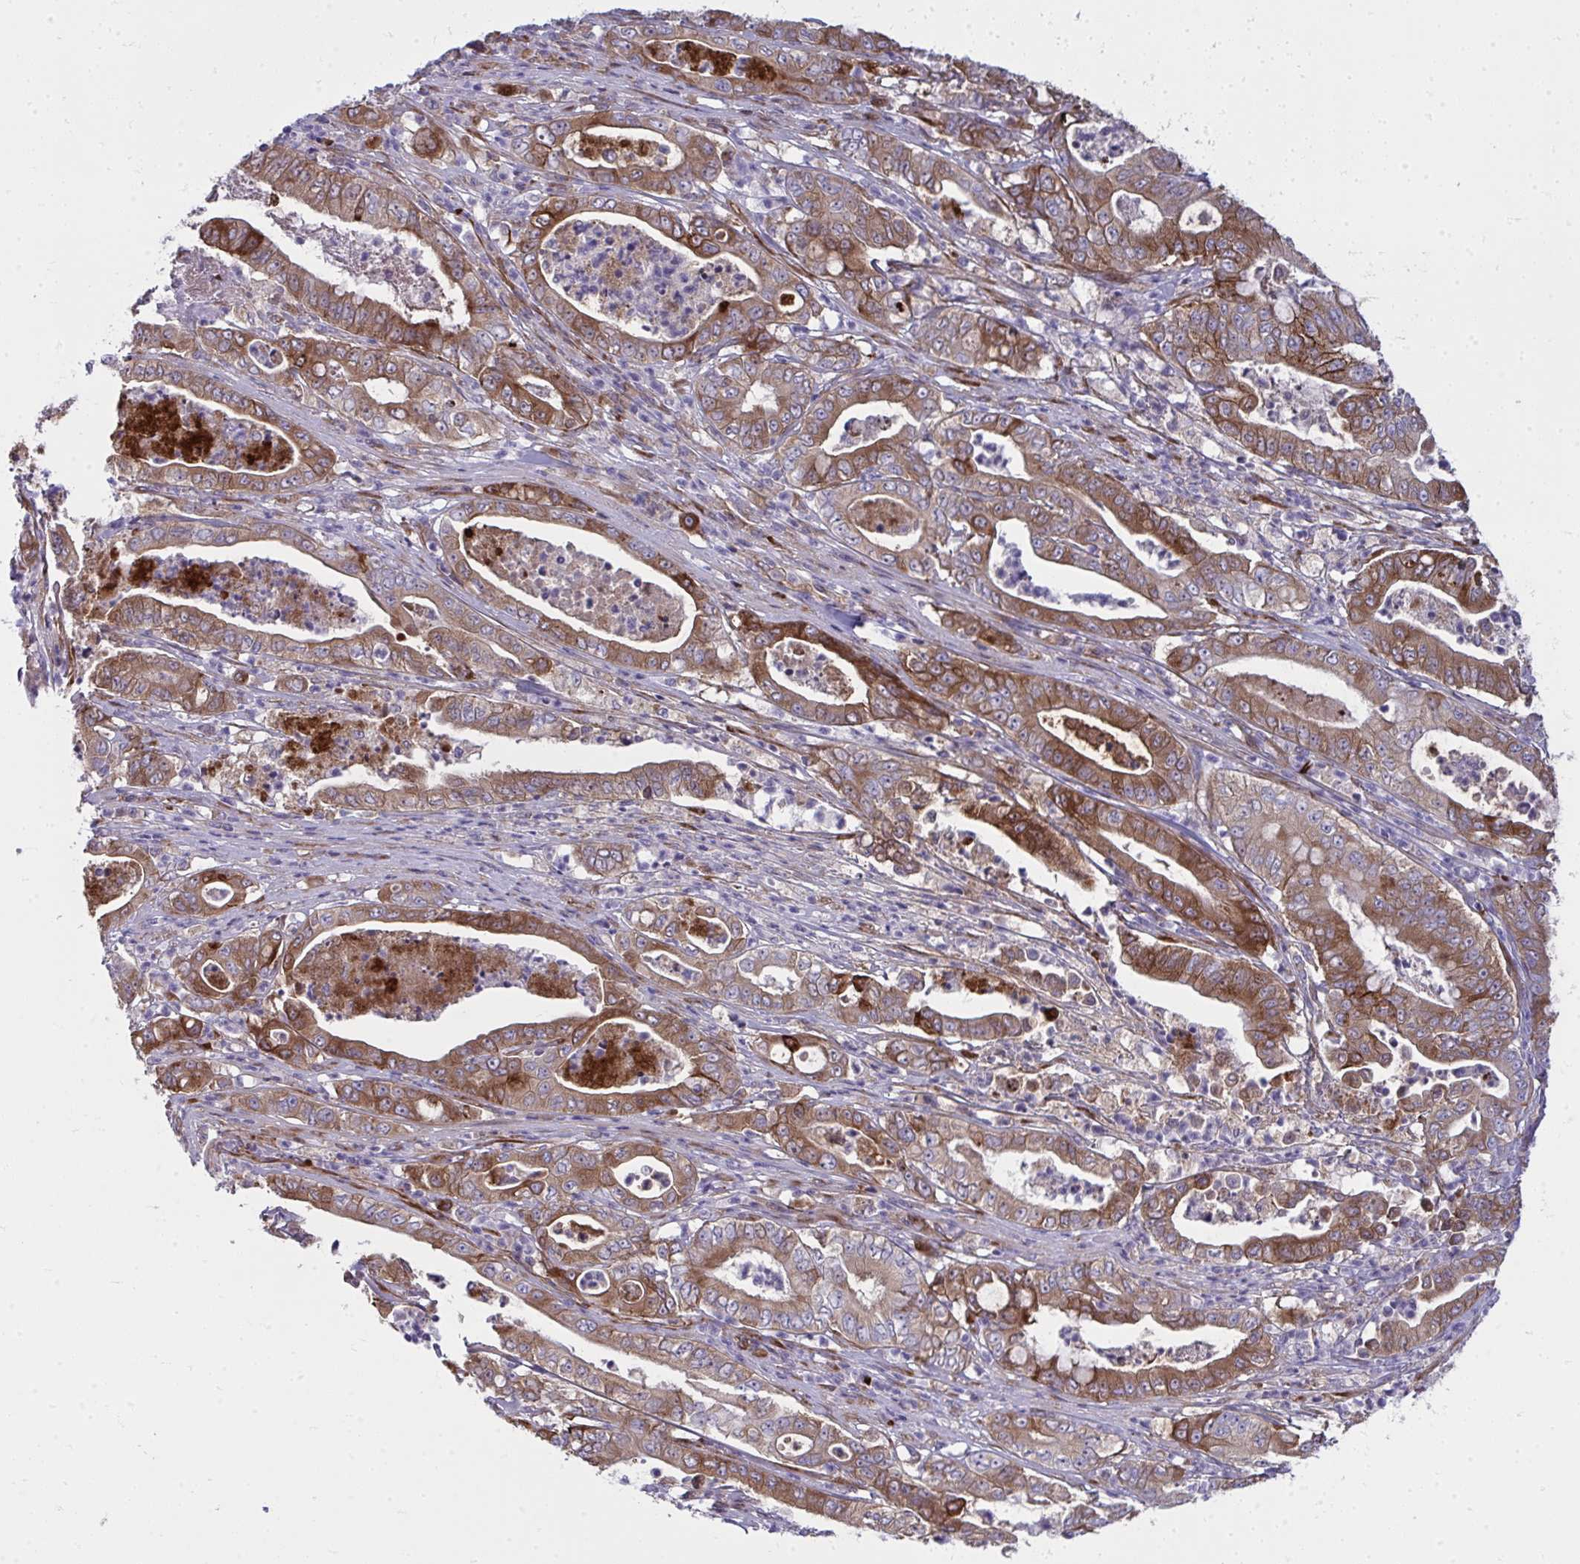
{"staining": {"intensity": "moderate", "quantity": ">75%", "location": "cytoplasmic/membranous"}, "tissue": "pancreatic cancer", "cell_type": "Tumor cells", "image_type": "cancer", "snomed": [{"axis": "morphology", "description": "Adenocarcinoma, NOS"}, {"axis": "topography", "description": "Pancreas"}], "caption": "A photomicrograph showing moderate cytoplasmic/membranous expression in approximately >75% of tumor cells in pancreatic cancer, as visualized by brown immunohistochemical staining.", "gene": "GFPT2", "patient": {"sex": "male", "age": 71}}